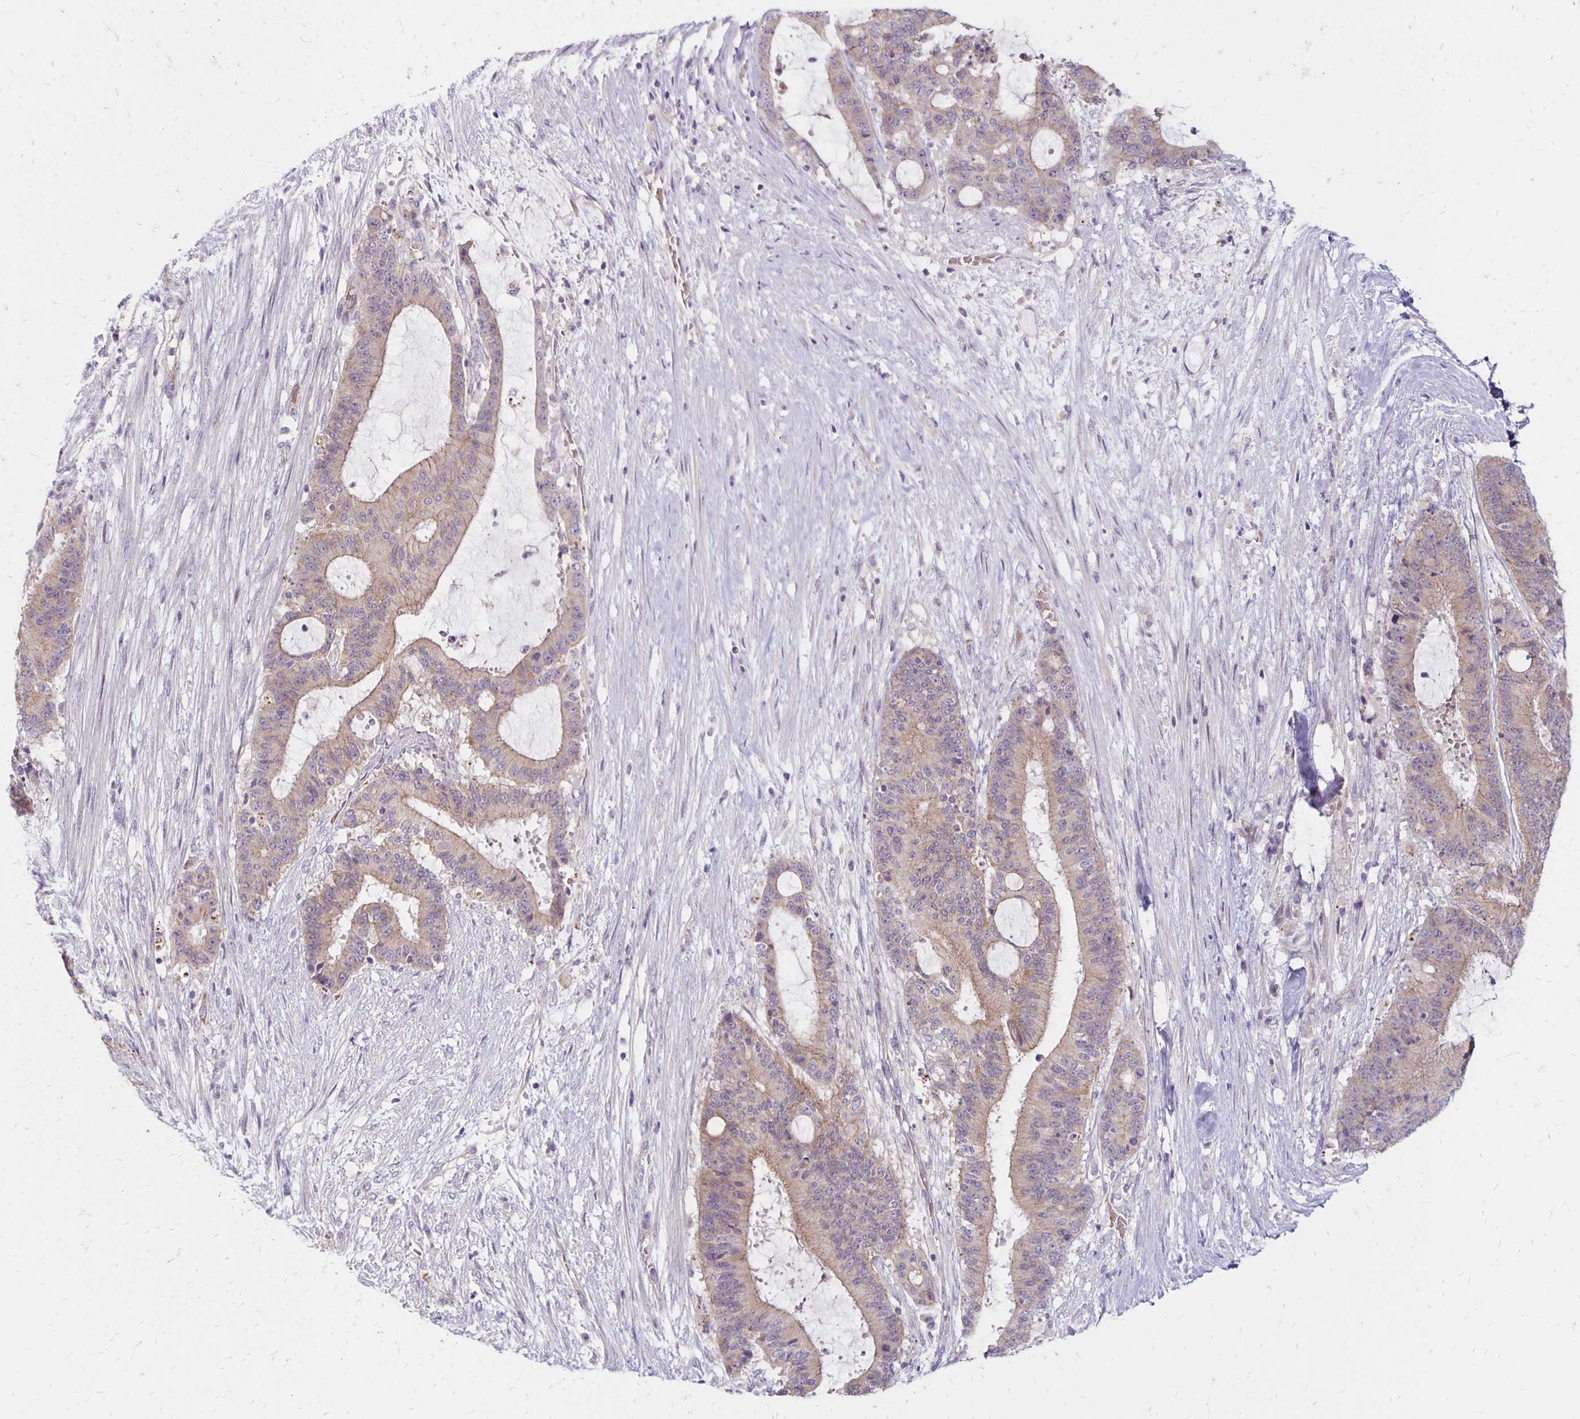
{"staining": {"intensity": "weak", "quantity": "25%-75%", "location": "cytoplasmic/membranous"}, "tissue": "liver cancer", "cell_type": "Tumor cells", "image_type": "cancer", "snomed": [{"axis": "morphology", "description": "Normal tissue, NOS"}, {"axis": "morphology", "description": "Cholangiocarcinoma"}, {"axis": "topography", "description": "Liver"}, {"axis": "topography", "description": "Peripheral nerve tissue"}], "caption": "Immunohistochemistry staining of liver cancer, which exhibits low levels of weak cytoplasmic/membranous expression in approximately 25%-75% of tumor cells indicating weak cytoplasmic/membranous protein expression. The staining was performed using DAB (brown) for protein detection and nuclei were counterstained in hematoxylin (blue).", "gene": "KATNBL1", "patient": {"sex": "female", "age": 73}}